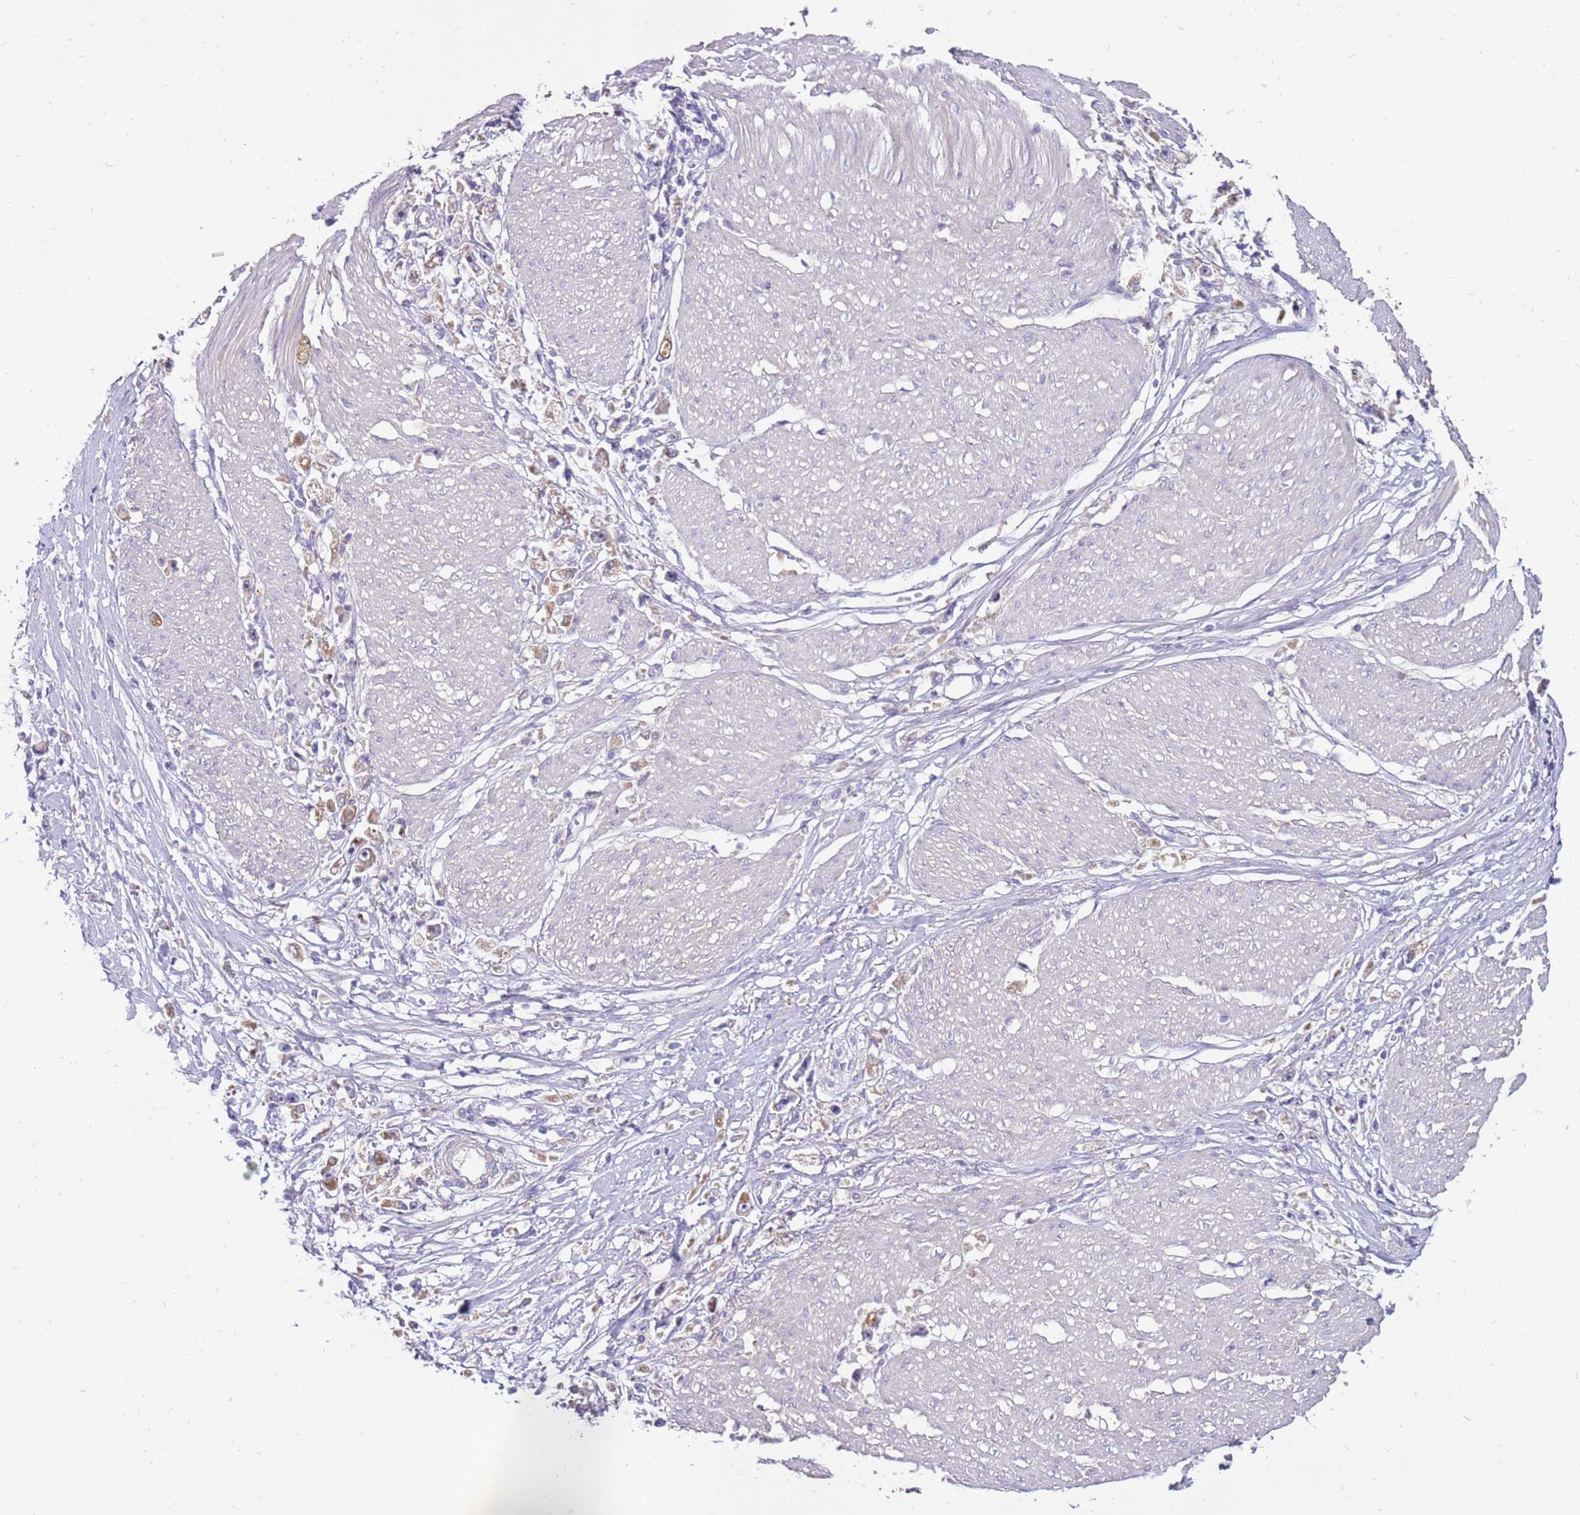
{"staining": {"intensity": "weak", "quantity": "25%-75%", "location": "cytoplasmic/membranous"}, "tissue": "stomach cancer", "cell_type": "Tumor cells", "image_type": "cancer", "snomed": [{"axis": "morphology", "description": "Adenocarcinoma, NOS"}, {"axis": "topography", "description": "Stomach"}], "caption": "Human adenocarcinoma (stomach) stained for a protein (brown) demonstrates weak cytoplasmic/membranous positive positivity in about 25%-75% of tumor cells.", "gene": "SLC44A4", "patient": {"sex": "female", "age": 59}}